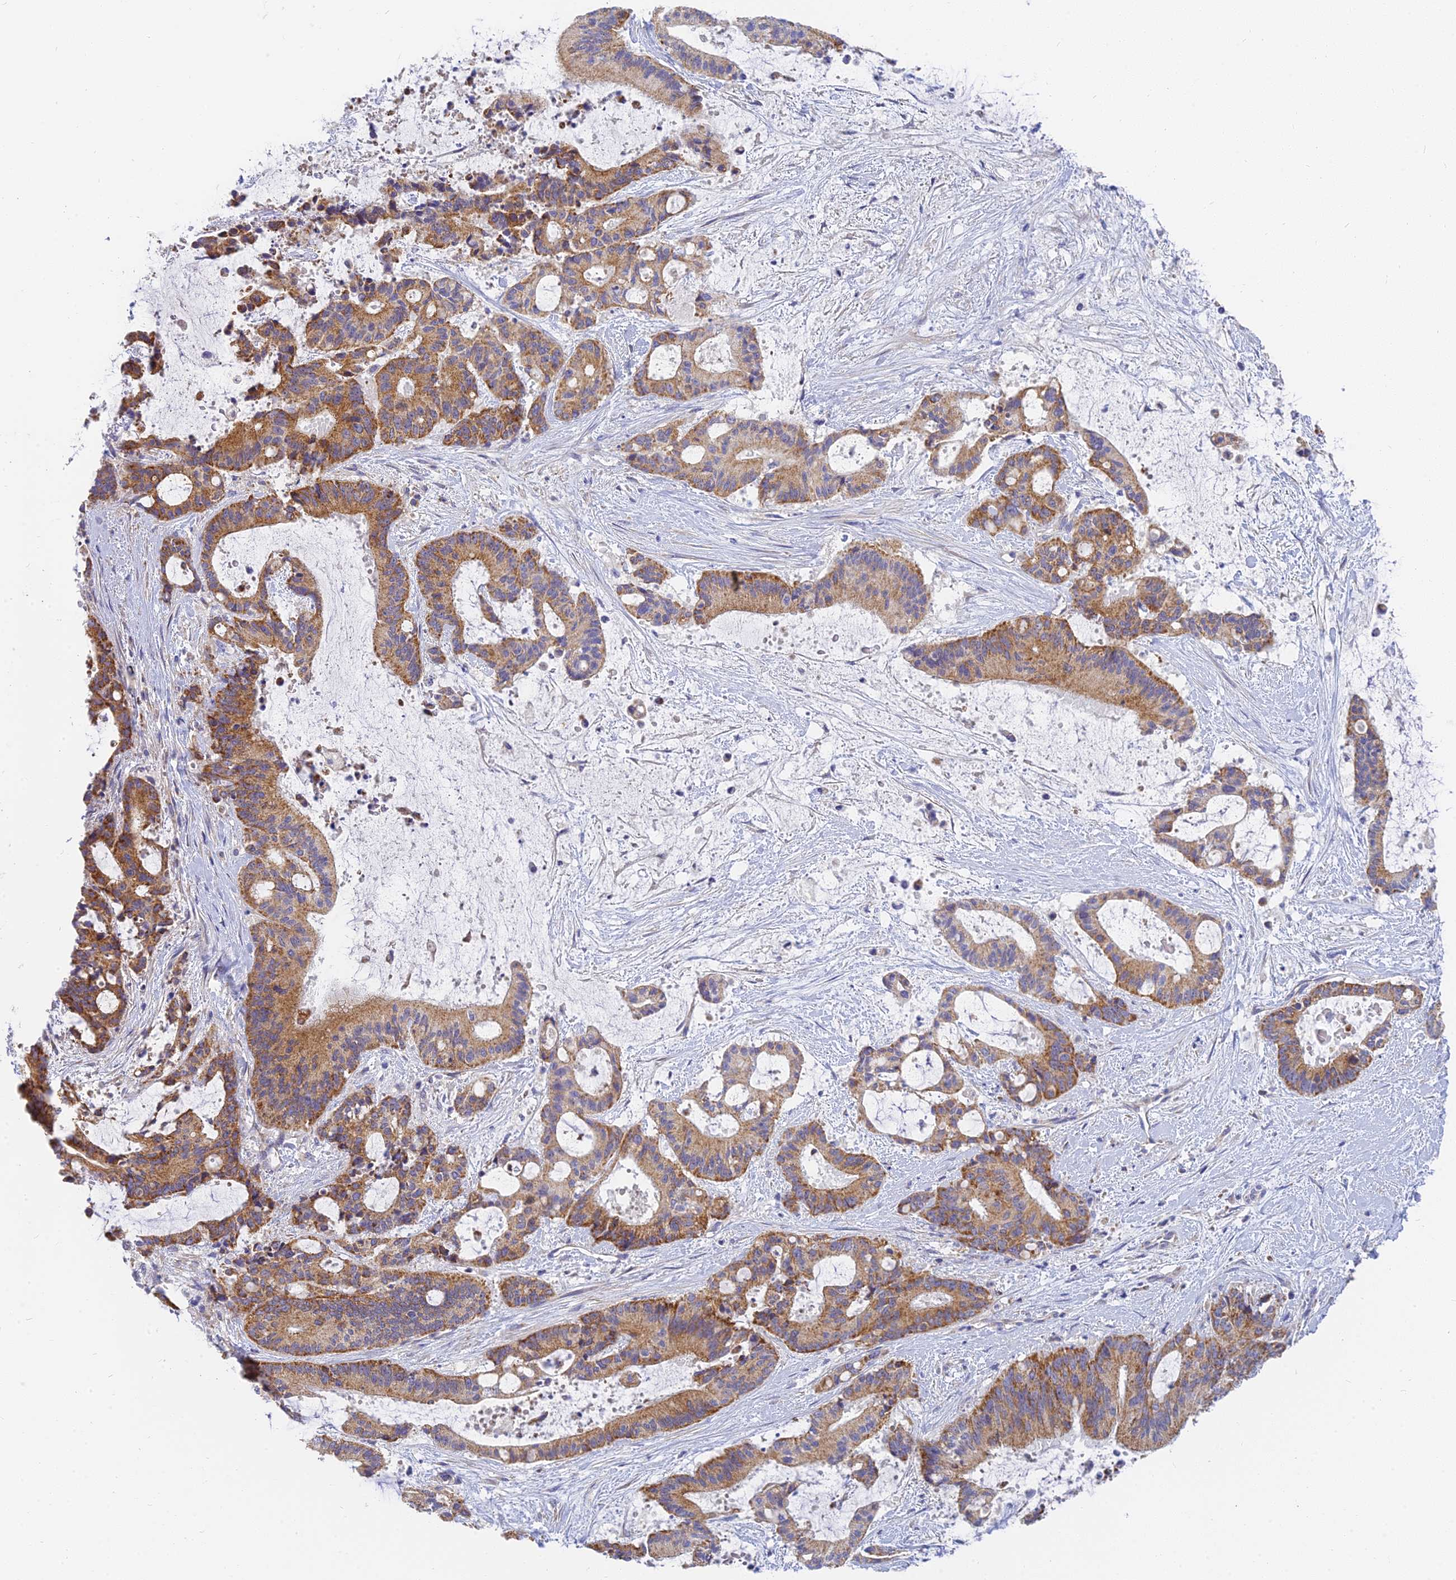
{"staining": {"intensity": "moderate", "quantity": ">75%", "location": "cytoplasmic/membranous"}, "tissue": "liver cancer", "cell_type": "Tumor cells", "image_type": "cancer", "snomed": [{"axis": "morphology", "description": "Normal tissue, NOS"}, {"axis": "morphology", "description": "Cholangiocarcinoma"}, {"axis": "topography", "description": "Liver"}, {"axis": "topography", "description": "Peripheral nerve tissue"}], "caption": "This image exhibits immunohistochemistry (IHC) staining of cholangiocarcinoma (liver), with medium moderate cytoplasmic/membranous staining in approximately >75% of tumor cells.", "gene": "MRPL15", "patient": {"sex": "female", "age": 73}}